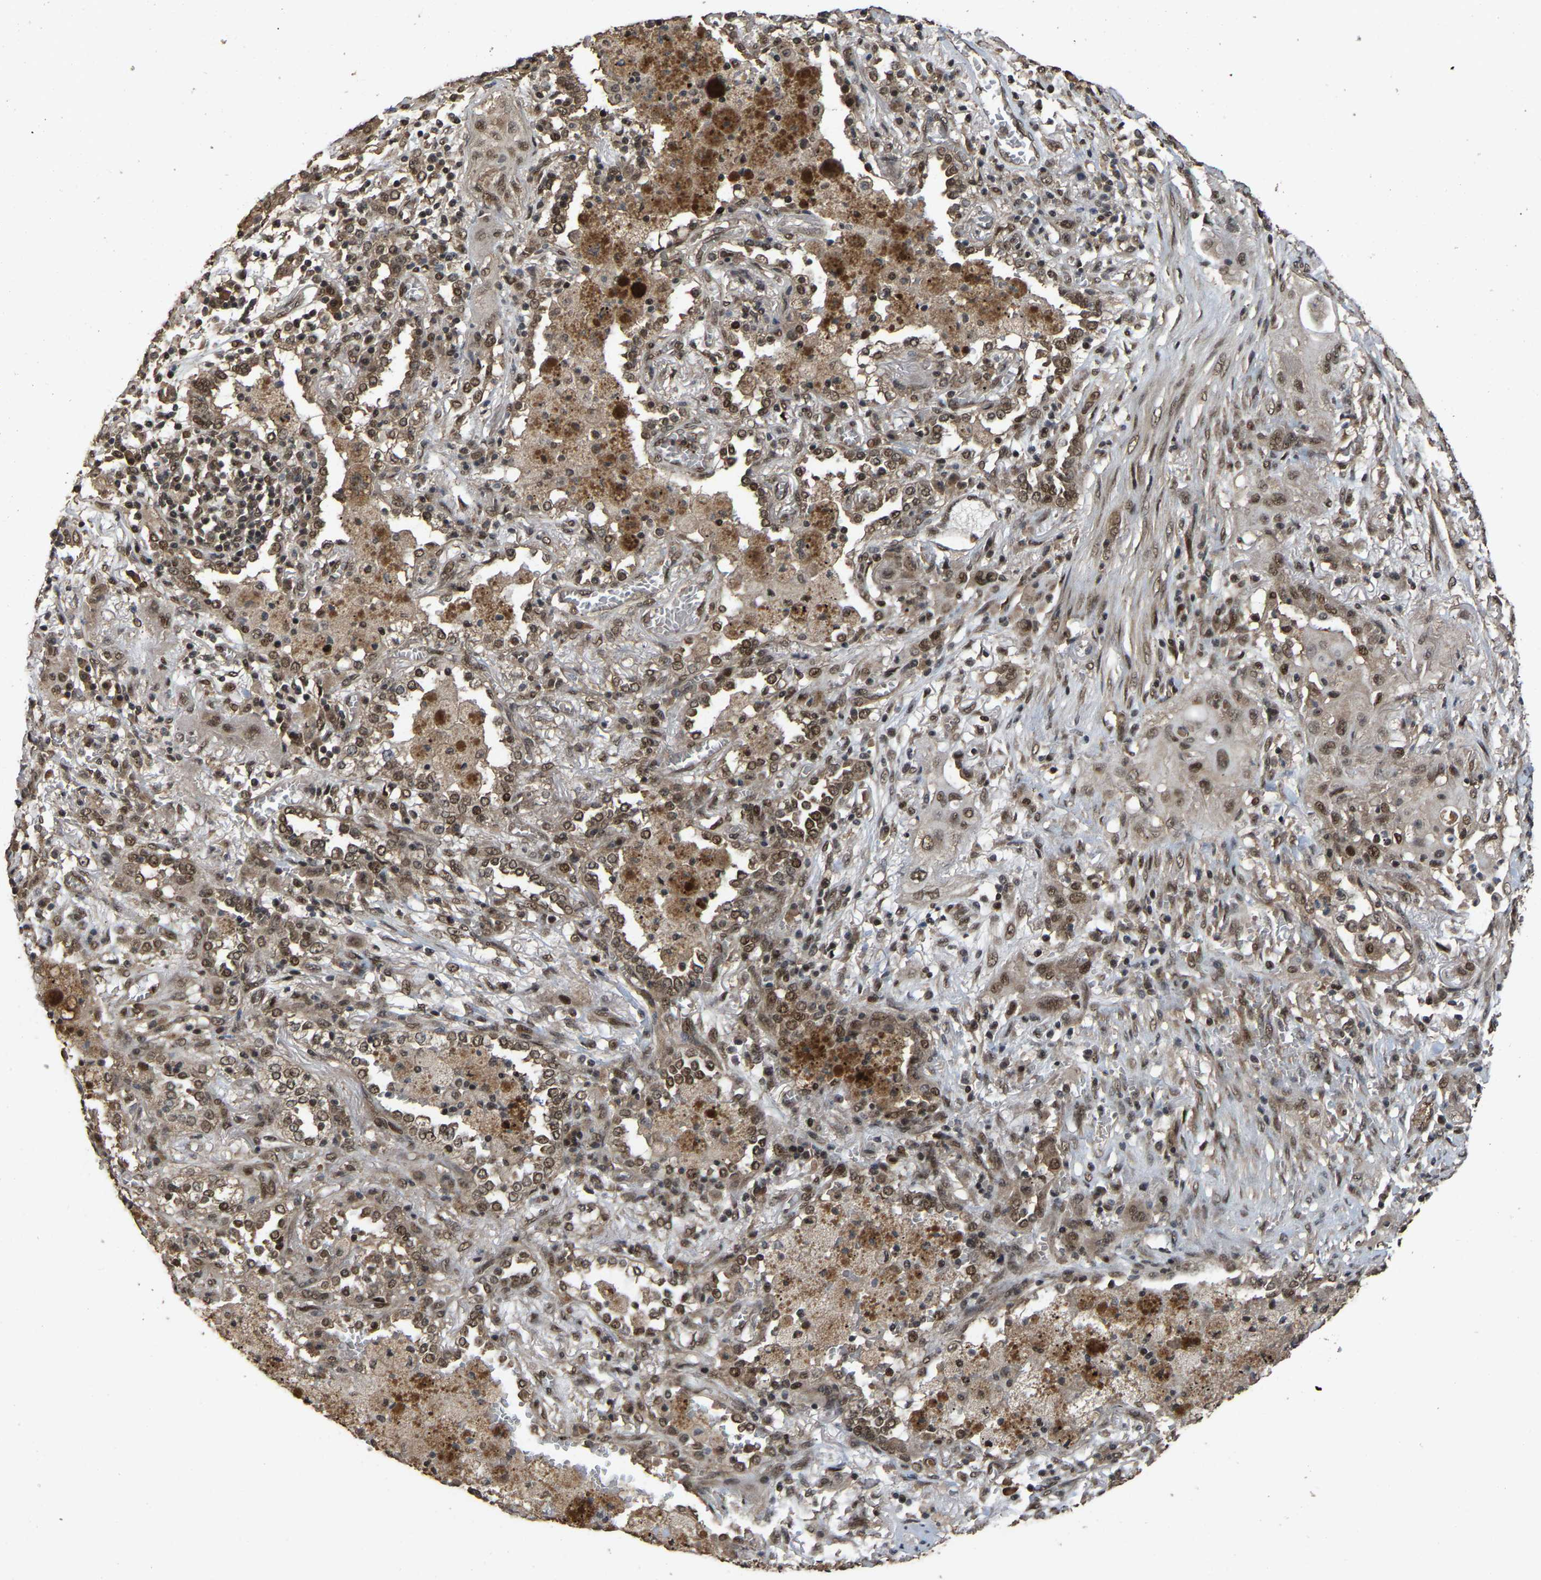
{"staining": {"intensity": "weak", "quantity": ">75%", "location": "nuclear"}, "tissue": "lung cancer", "cell_type": "Tumor cells", "image_type": "cancer", "snomed": [{"axis": "morphology", "description": "Squamous cell carcinoma, NOS"}, {"axis": "topography", "description": "Lung"}], "caption": "This image reveals immunohistochemistry (IHC) staining of human lung cancer (squamous cell carcinoma), with low weak nuclear expression in approximately >75% of tumor cells.", "gene": "ARHGAP23", "patient": {"sex": "female", "age": 47}}